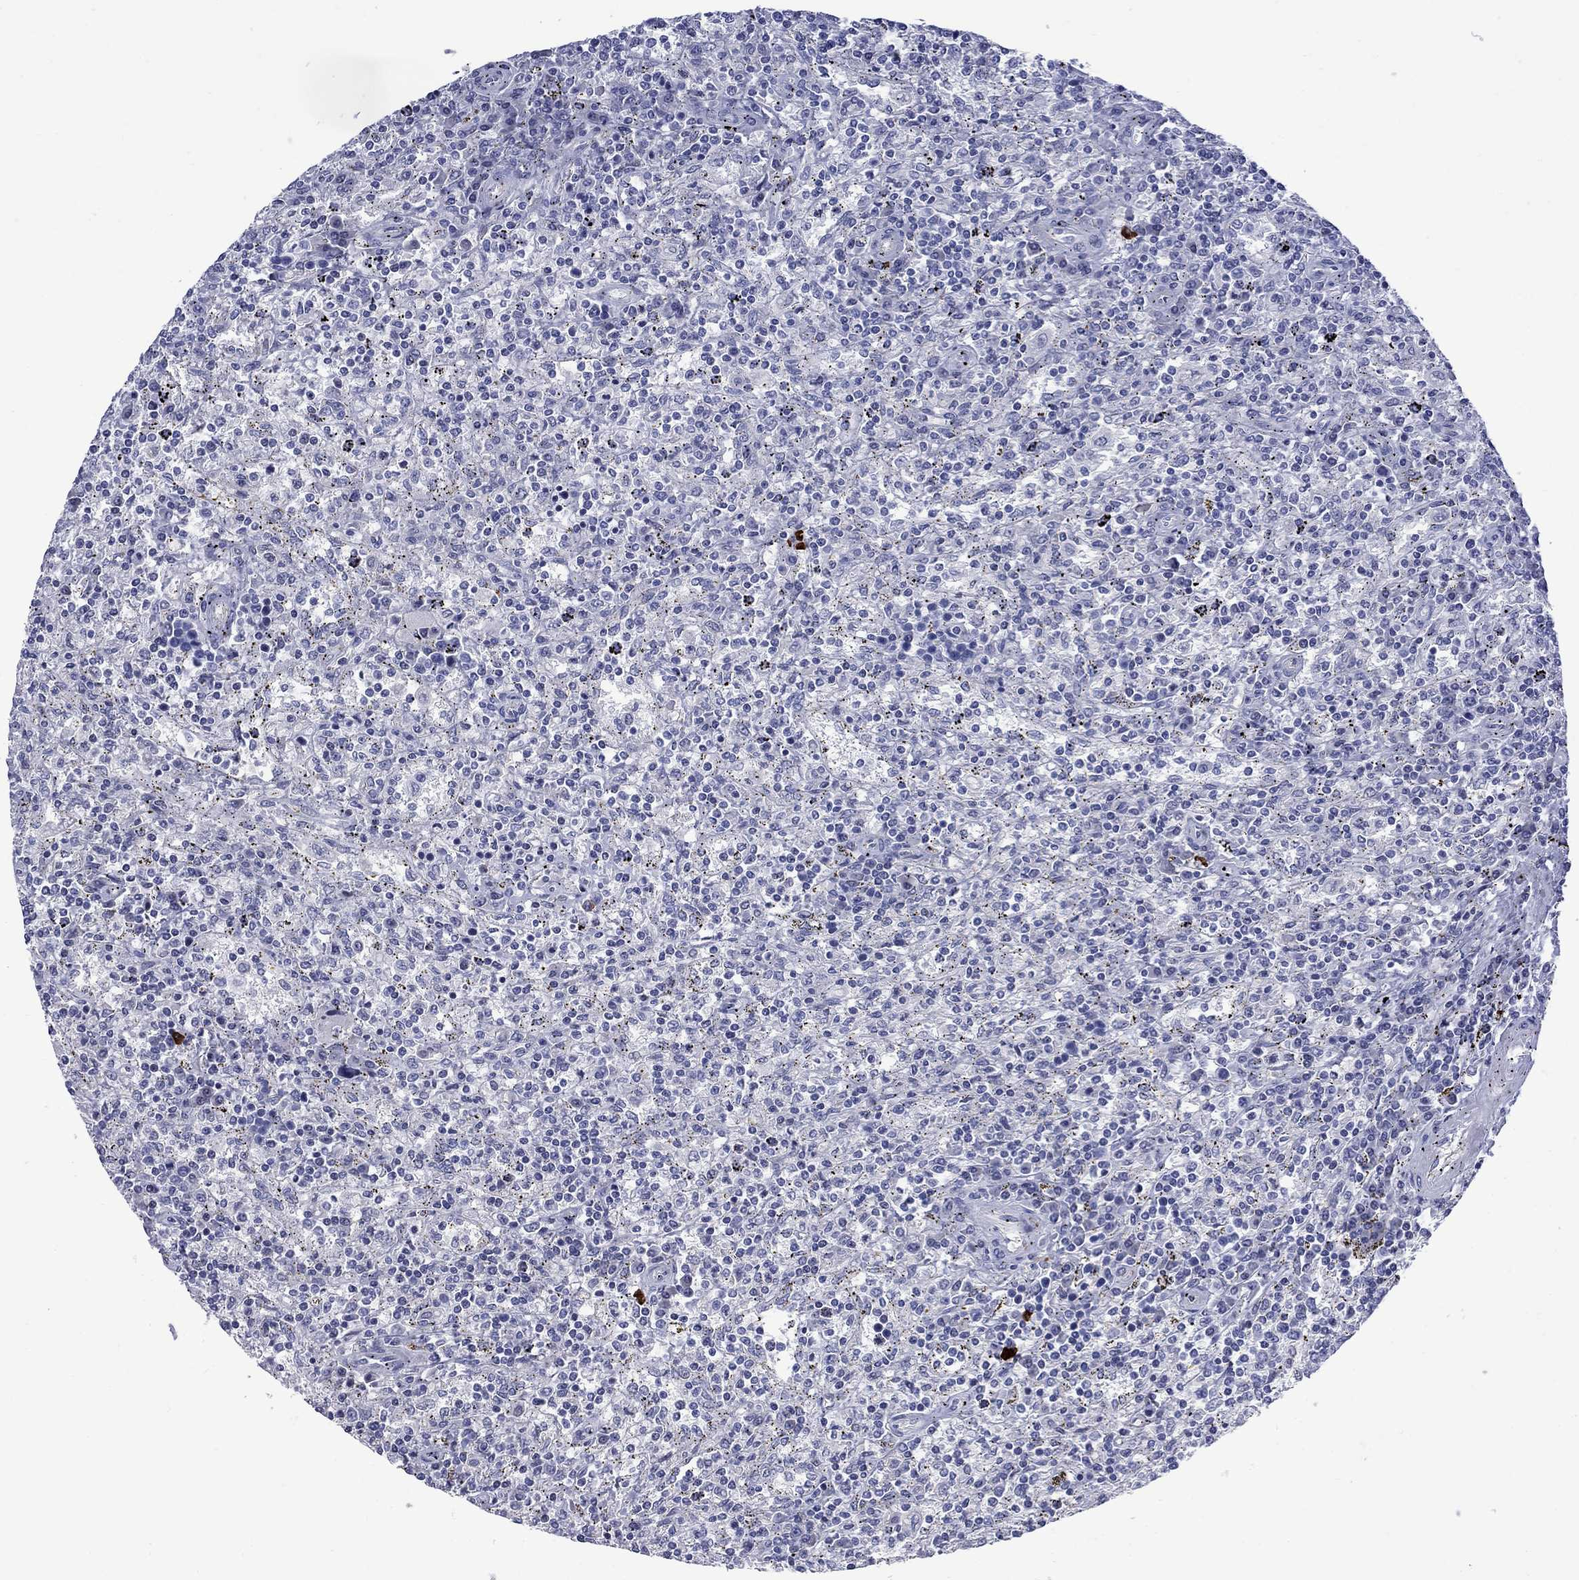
{"staining": {"intensity": "negative", "quantity": "none", "location": "none"}, "tissue": "lymphoma", "cell_type": "Tumor cells", "image_type": "cancer", "snomed": [{"axis": "morphology", "description": "Malignant lymphoma, non-Hodgkin's type, Low grade"}, {"axis": "topography", "description": "Spleen"}], "caption": "DAB immunohistochemical staining of human malignant lymphoma, non-Hodgkin's type (low-grade) demonstrates no significant positivity in tumor cells.", "gene": "CTNNBIP1", "patient": {"sex": "male", "age": 62}}